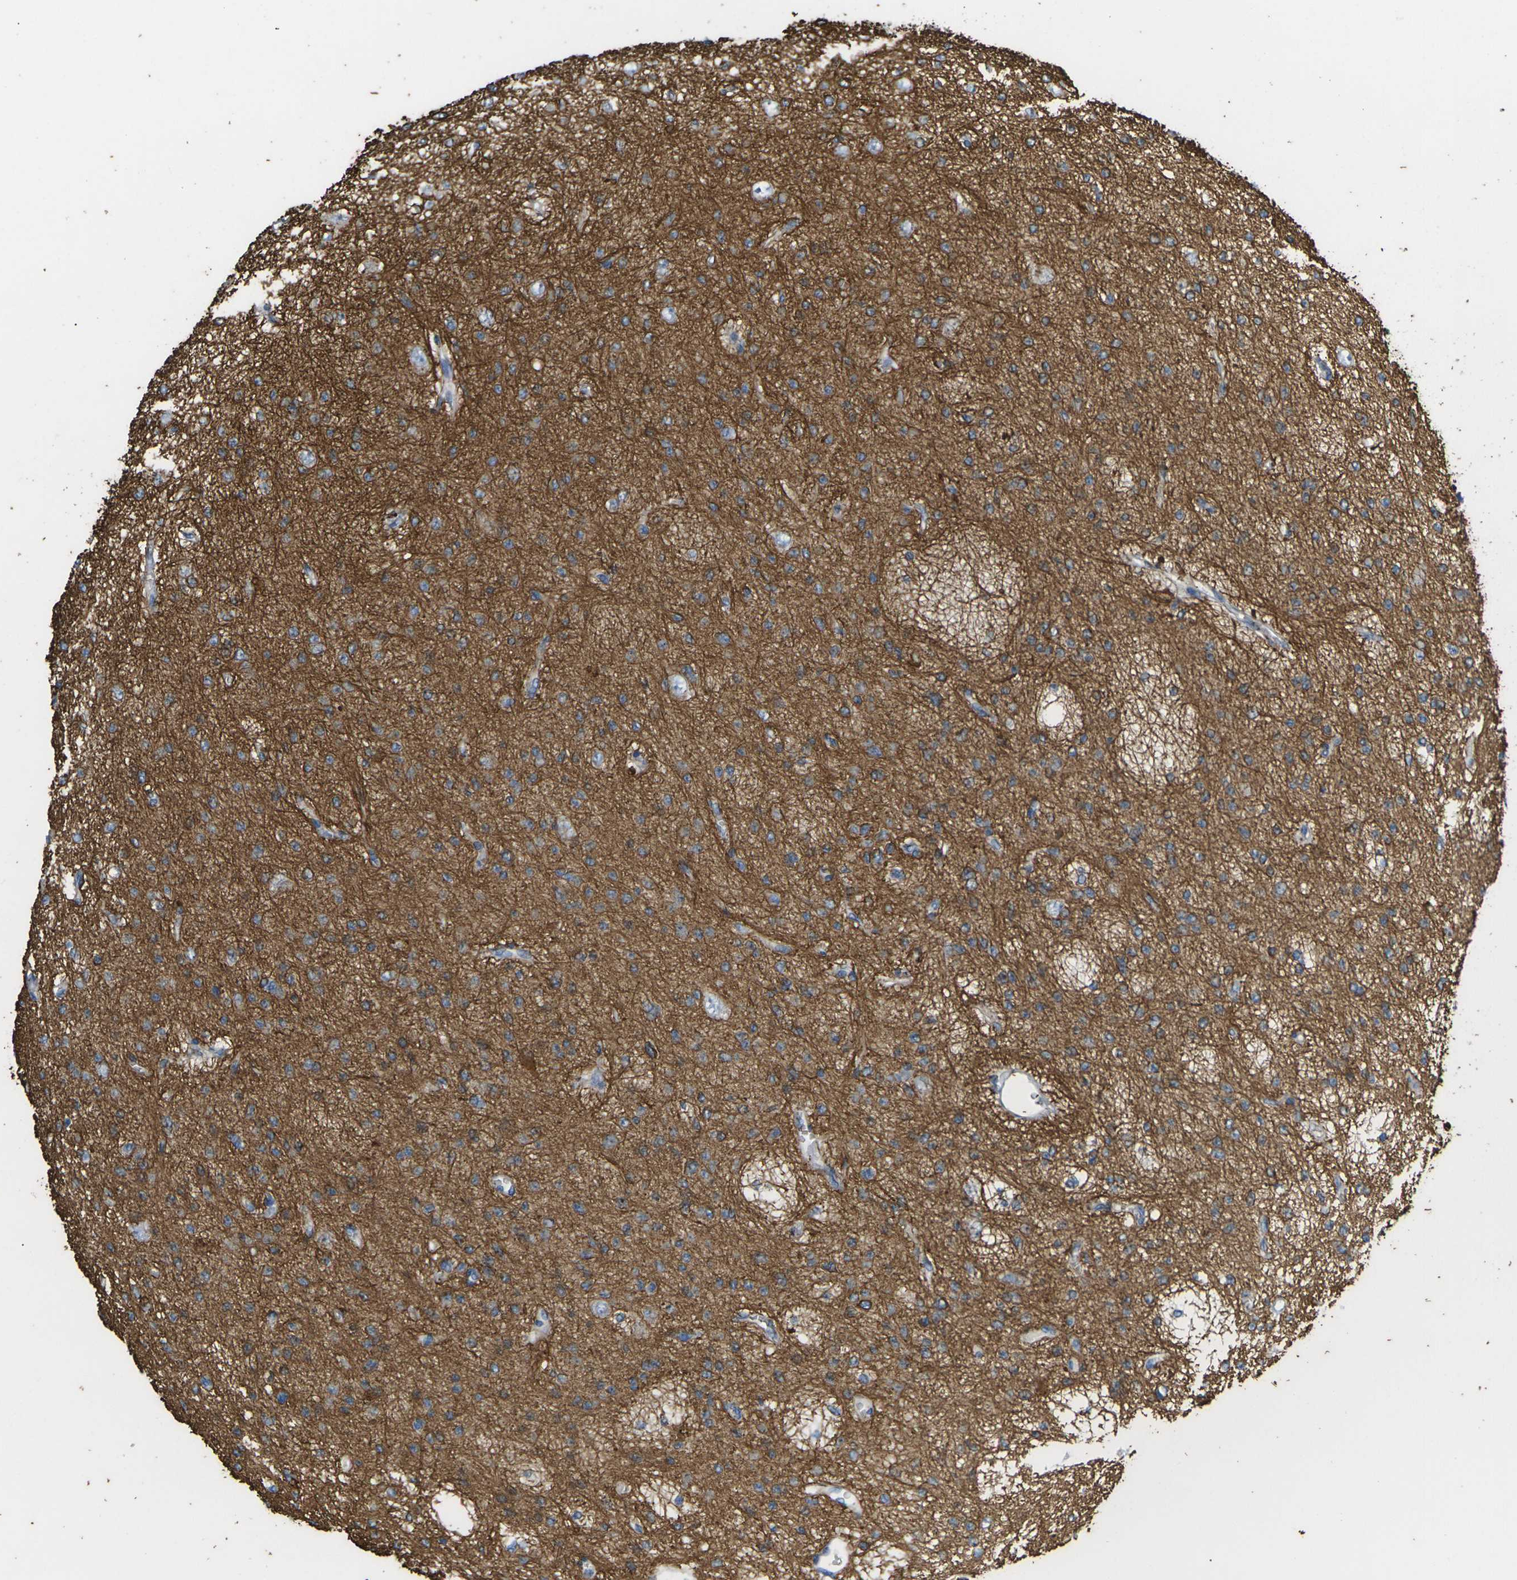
{"staining": {"intensity": "moderate", "quantity": ">75%", "location": "cytoplasmic/membranous"}, "tissue": "glioma", "cell_type": "Tumor cells", "image_type": "cancer", "snomed": [{"axis": "morphology", "description": "Glioma, malignant, Low grade"}, {"axis": "topography", "description": "Brain"}], "caption": "Immunohistochemistry micrograph of human glioma stained for a protein (brown), which reveals medium levels of moderate cytoplasmic/membranous staining in approximately >75% of tumor cells.", "gene": "KLHDC8B", "patient": {"sex": "male", "age": 38}}